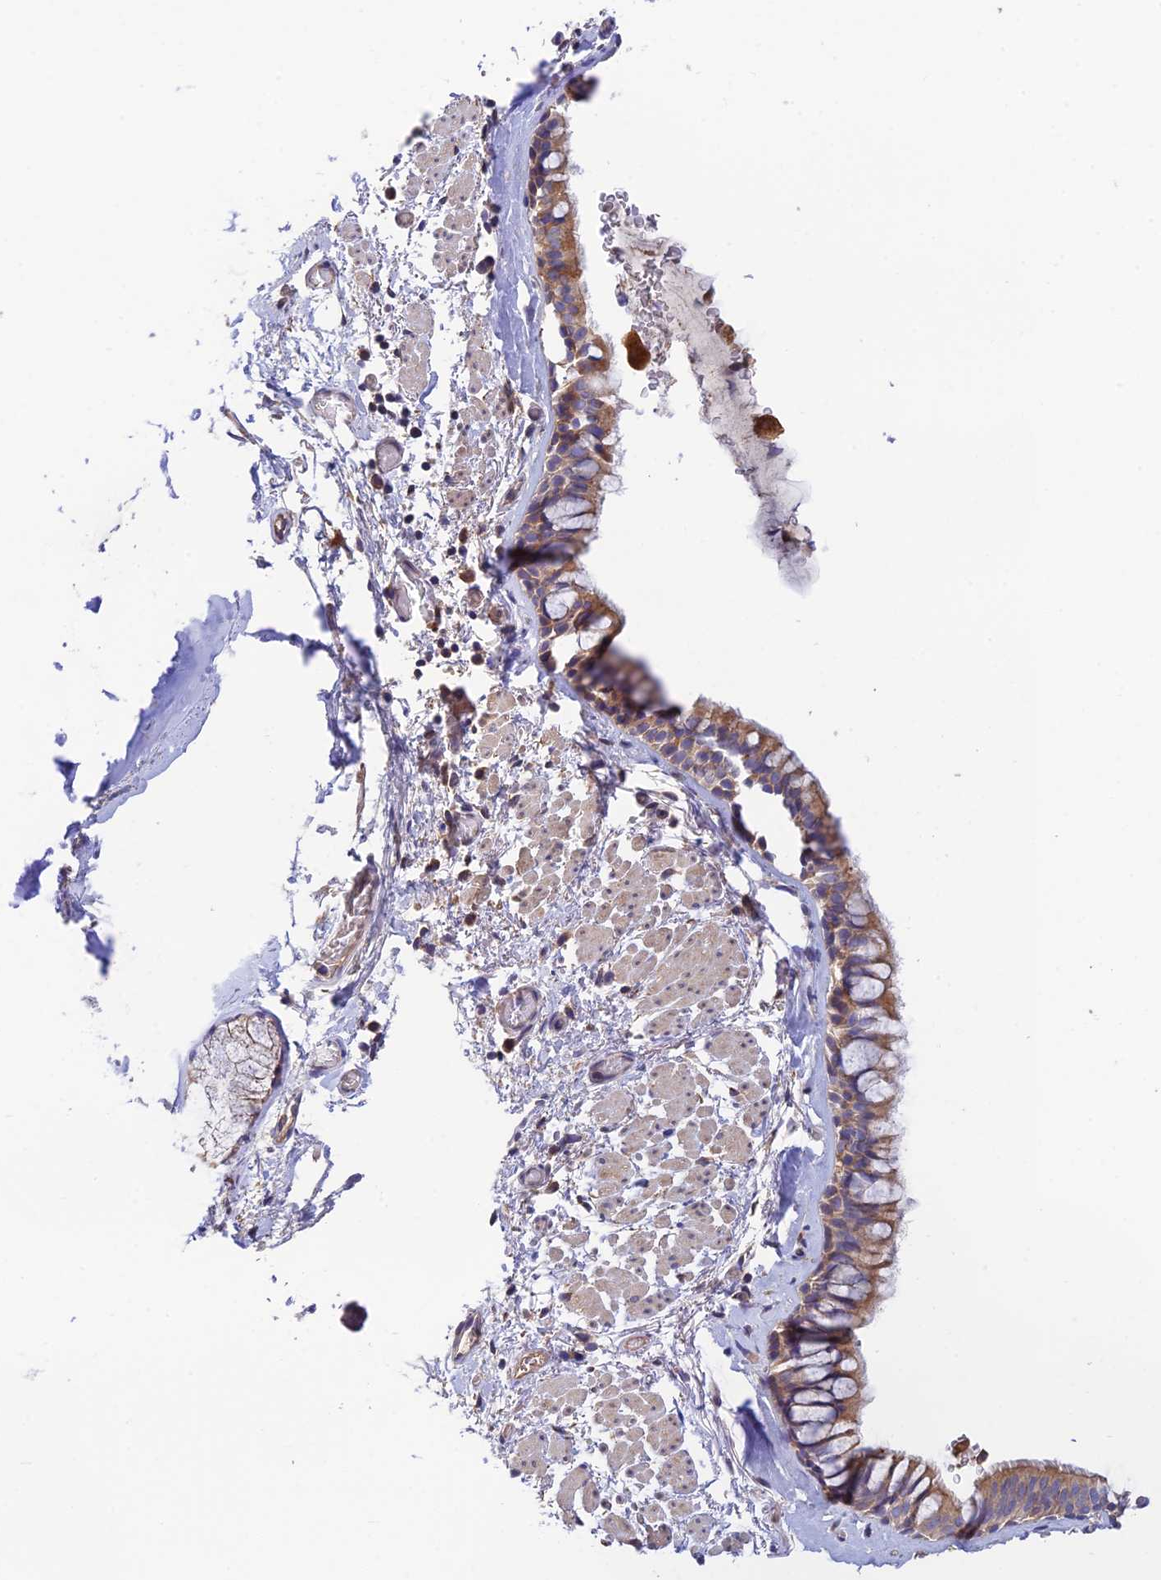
{"staining": {"intensity": "moderate", "quantity": ">75%", "location": "cytoplasmic/membranous"}, "tissue": "bronchus", "cell_type": "Respiratory epithelial cells", "image_type": "normal", "snomed": [{"axis": "morphology", "description": "Normal tissue, NOS"}, {"axis": "topography", "description": "Bronchus"}], "caption": "Bronchus stained with DAB (3,3'-diaminobenzidine) immunohistochemistry displays medium levels of moderate cytoplasmic/membranous staining in approximately >75% of respiratory epithelial cells.", "gene": "RANBP6", "patient": {"sex": "male", "age": 65}}